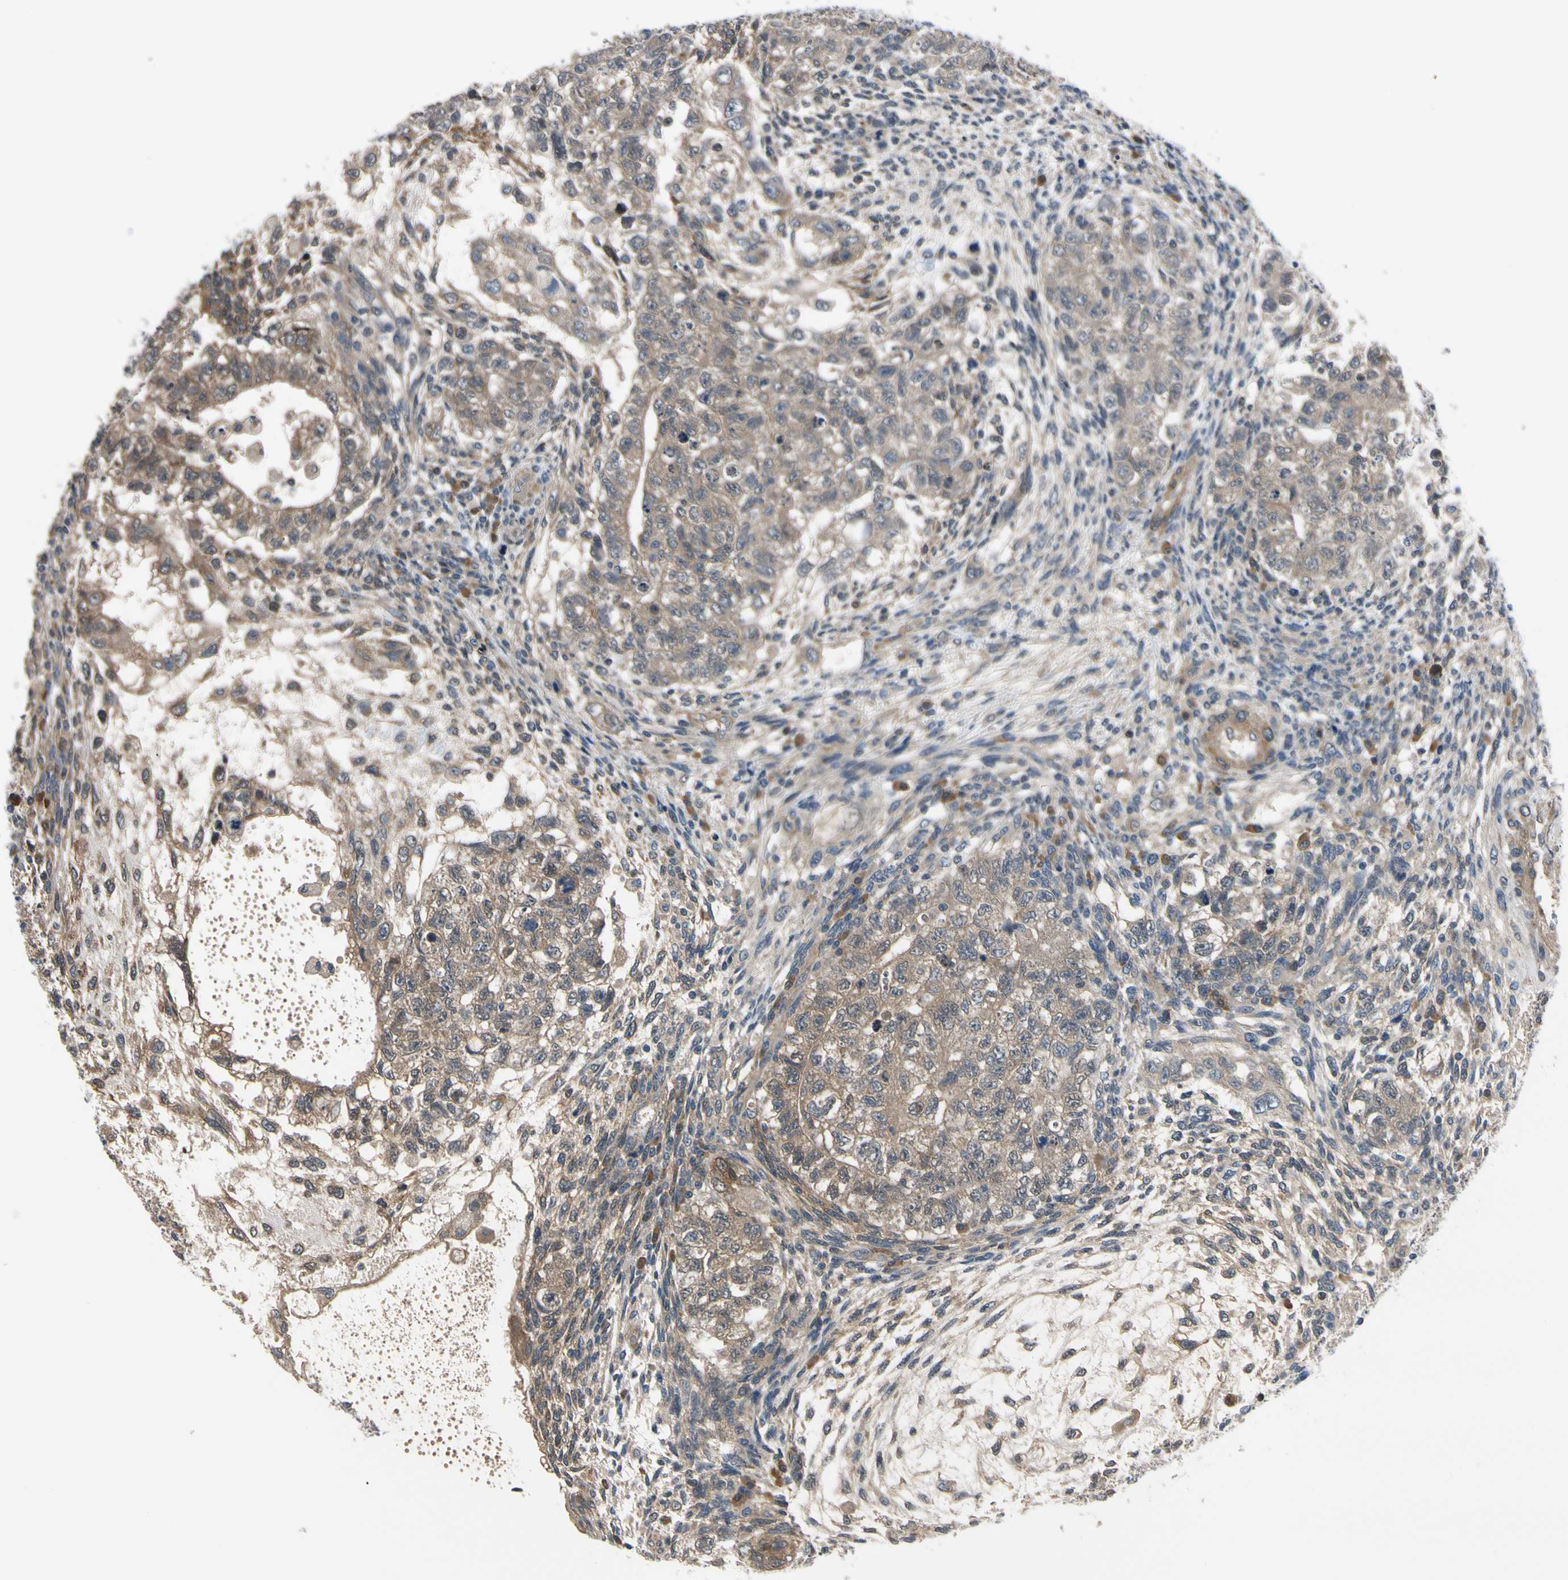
{"staining": {"intensity": "weak", "quantity": ">75%", "location": "cytoplasmic/membranous"}, "tissue": "testis cancer", "cell_type": "Tumor cells", "image_type": "cancer", "snomed": [{"axis": "morphology", "description": "Normal tissue, NOS"}, {"axis": "morphology", "description": "Carcinoma, Embryonal, NOS"}, {"axis": "topography", "description": "Testis"}], "caption": "Immunohistochemistry image of testis cancer stained for a protein (brown), which reveals low levels of weak cytoplasmic/membranous staining in approximately >75% of tumor cells.", "gene": "RASGRF1", "patient": {"sex": "male", "age": 36}}